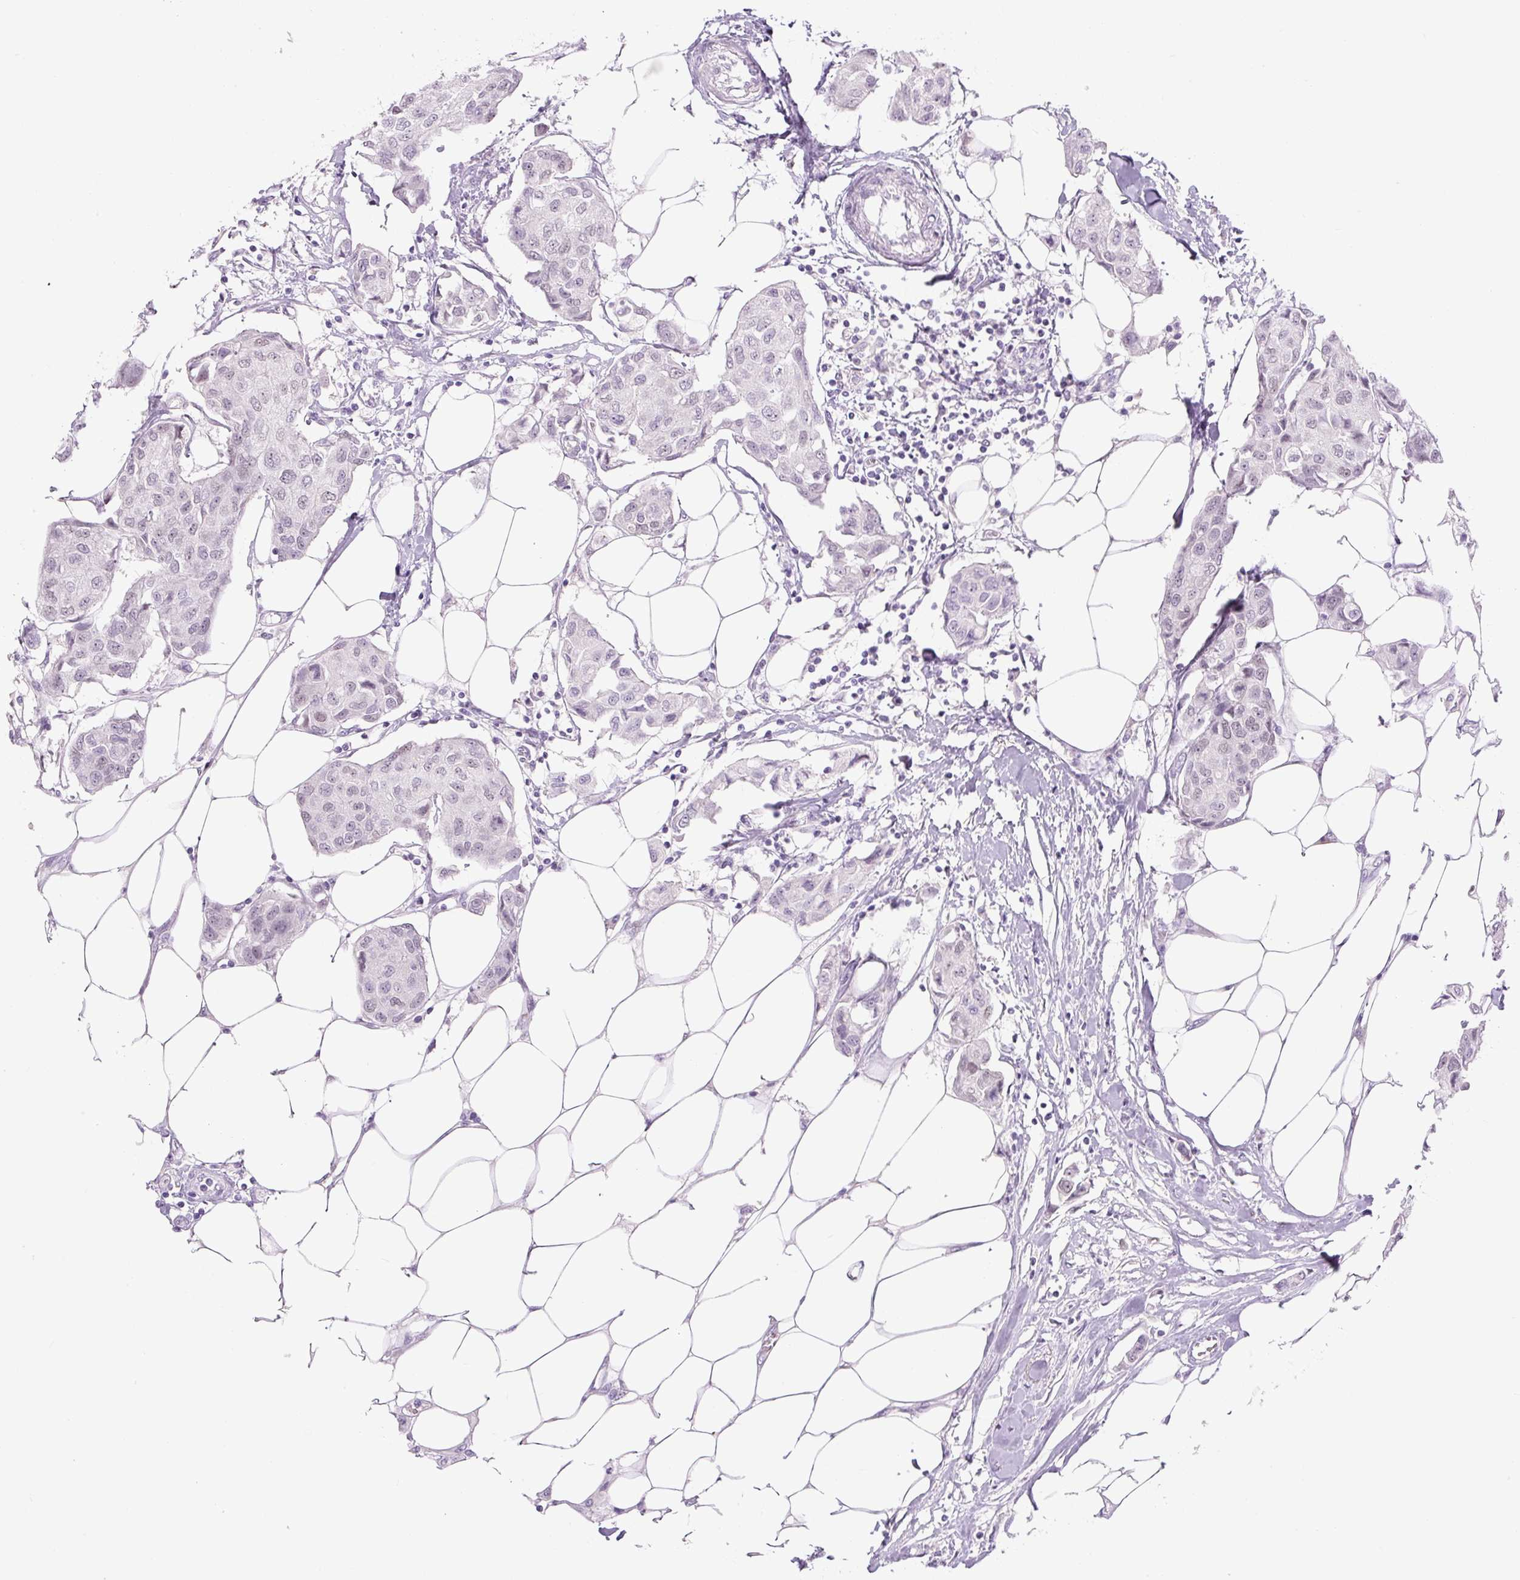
{"staining": {"intensity": "moderate", "quantity": "<25%", "location": "nuclear"}, "tissue": "breast cancer", "cell_type": "Tumor cells", "image_type": "cancer", "snomed": [{"axis": "morphology", "description": "Duct carcinoma"}, {"axis": "topography", "description": "Breast"}, {"axis": "topography", "description": "Lymph node"}], "caption": "An image showing moderate nuclear expression in approximately <25% of tumor cells in breast cancer, as visualized by brown immunohistochemical staining.", "gene": "SIX1", "patient": {"sex": "female", "age": 80}}